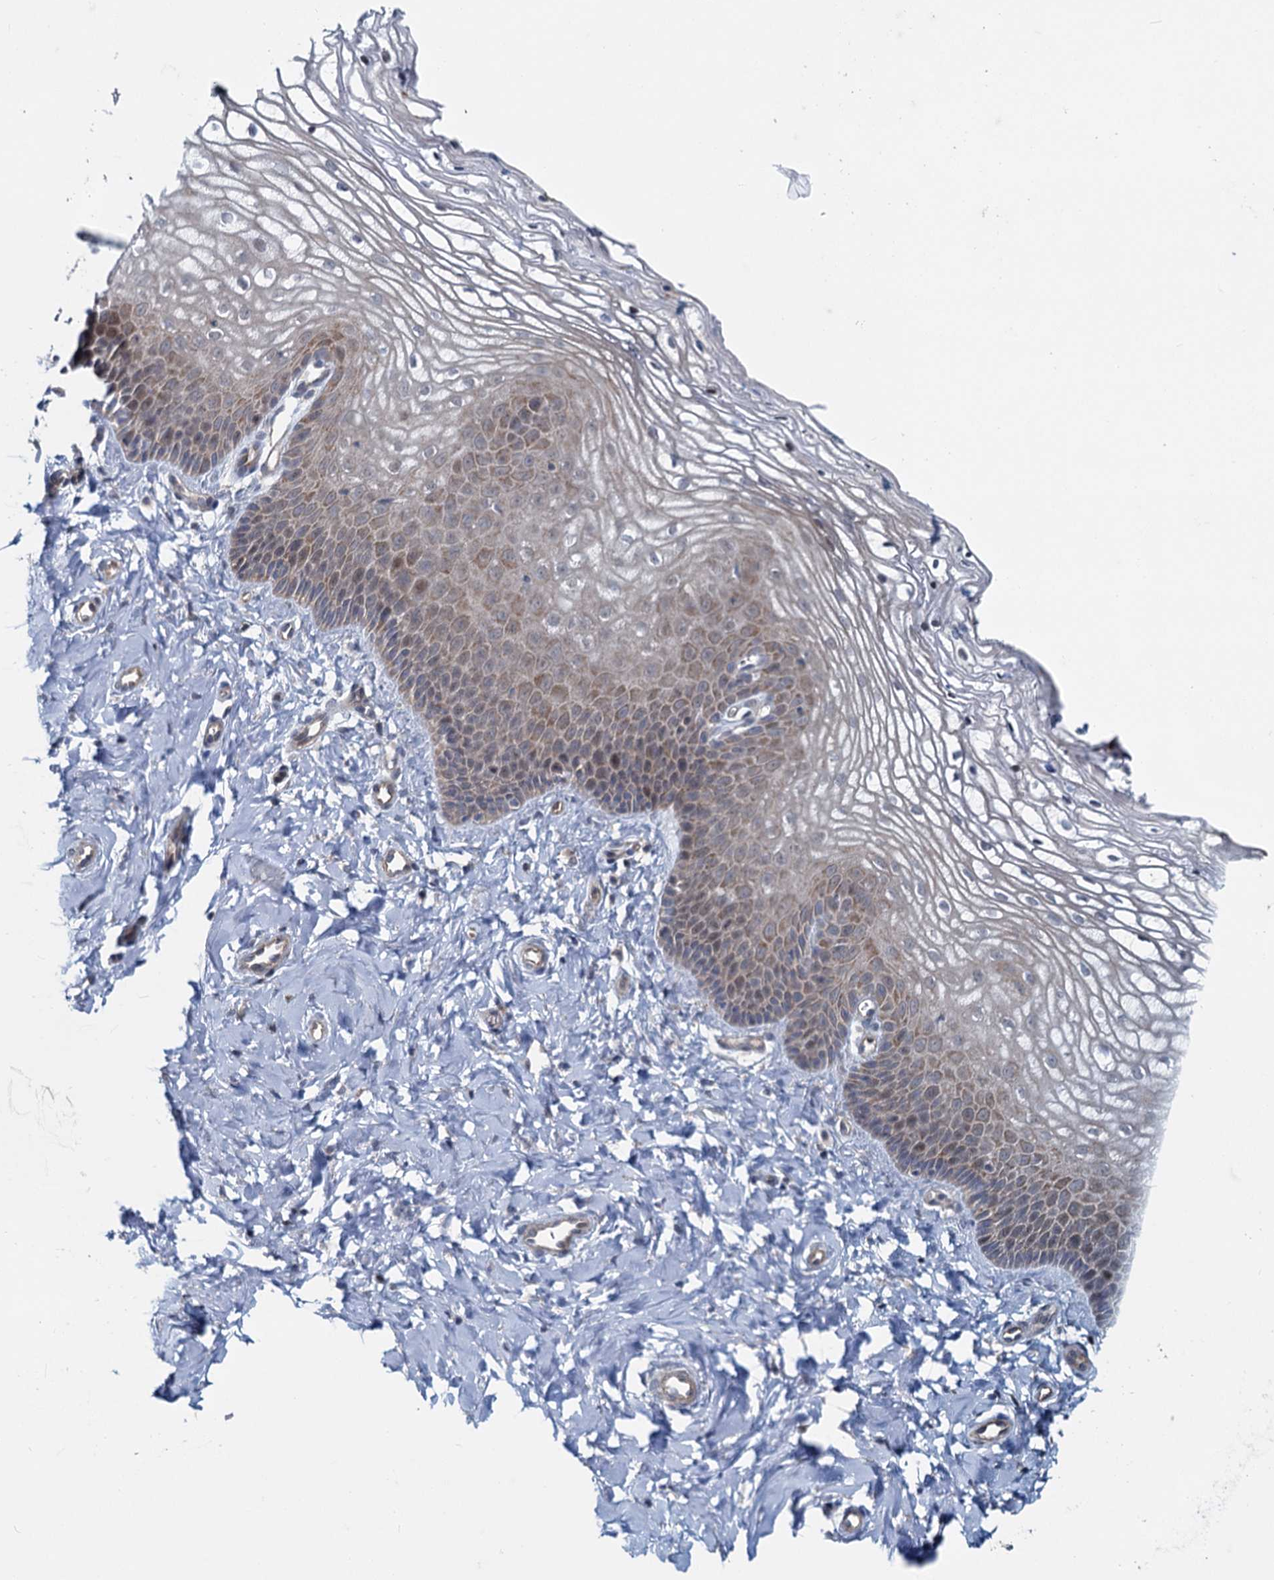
{"staining": {"intensity": "weak", "quantity": "25%-75%", "location": "cytoplasmic/membranous"}, "tissue": "vagina", "cell_type": "Squamous epithelial cells", "image_type": "normal", "snomed": [{"axis": "morphology", "description": "Normal tissue, NOS"}, {"axis": "topography", "description": "Vagina"}, {"axis": "topography", "description": "Cervix"}], "caption": "Immunohistochemistry (IHC) histopathology image of benign human vagina stained for a protein (brown), which reveals low levels of weak cytoplasmic/membranous staining in about 25%-75% of squamous epithelial cells.", "gene": "ADCY2", "patient": {"sex": "female", "age": 40}}